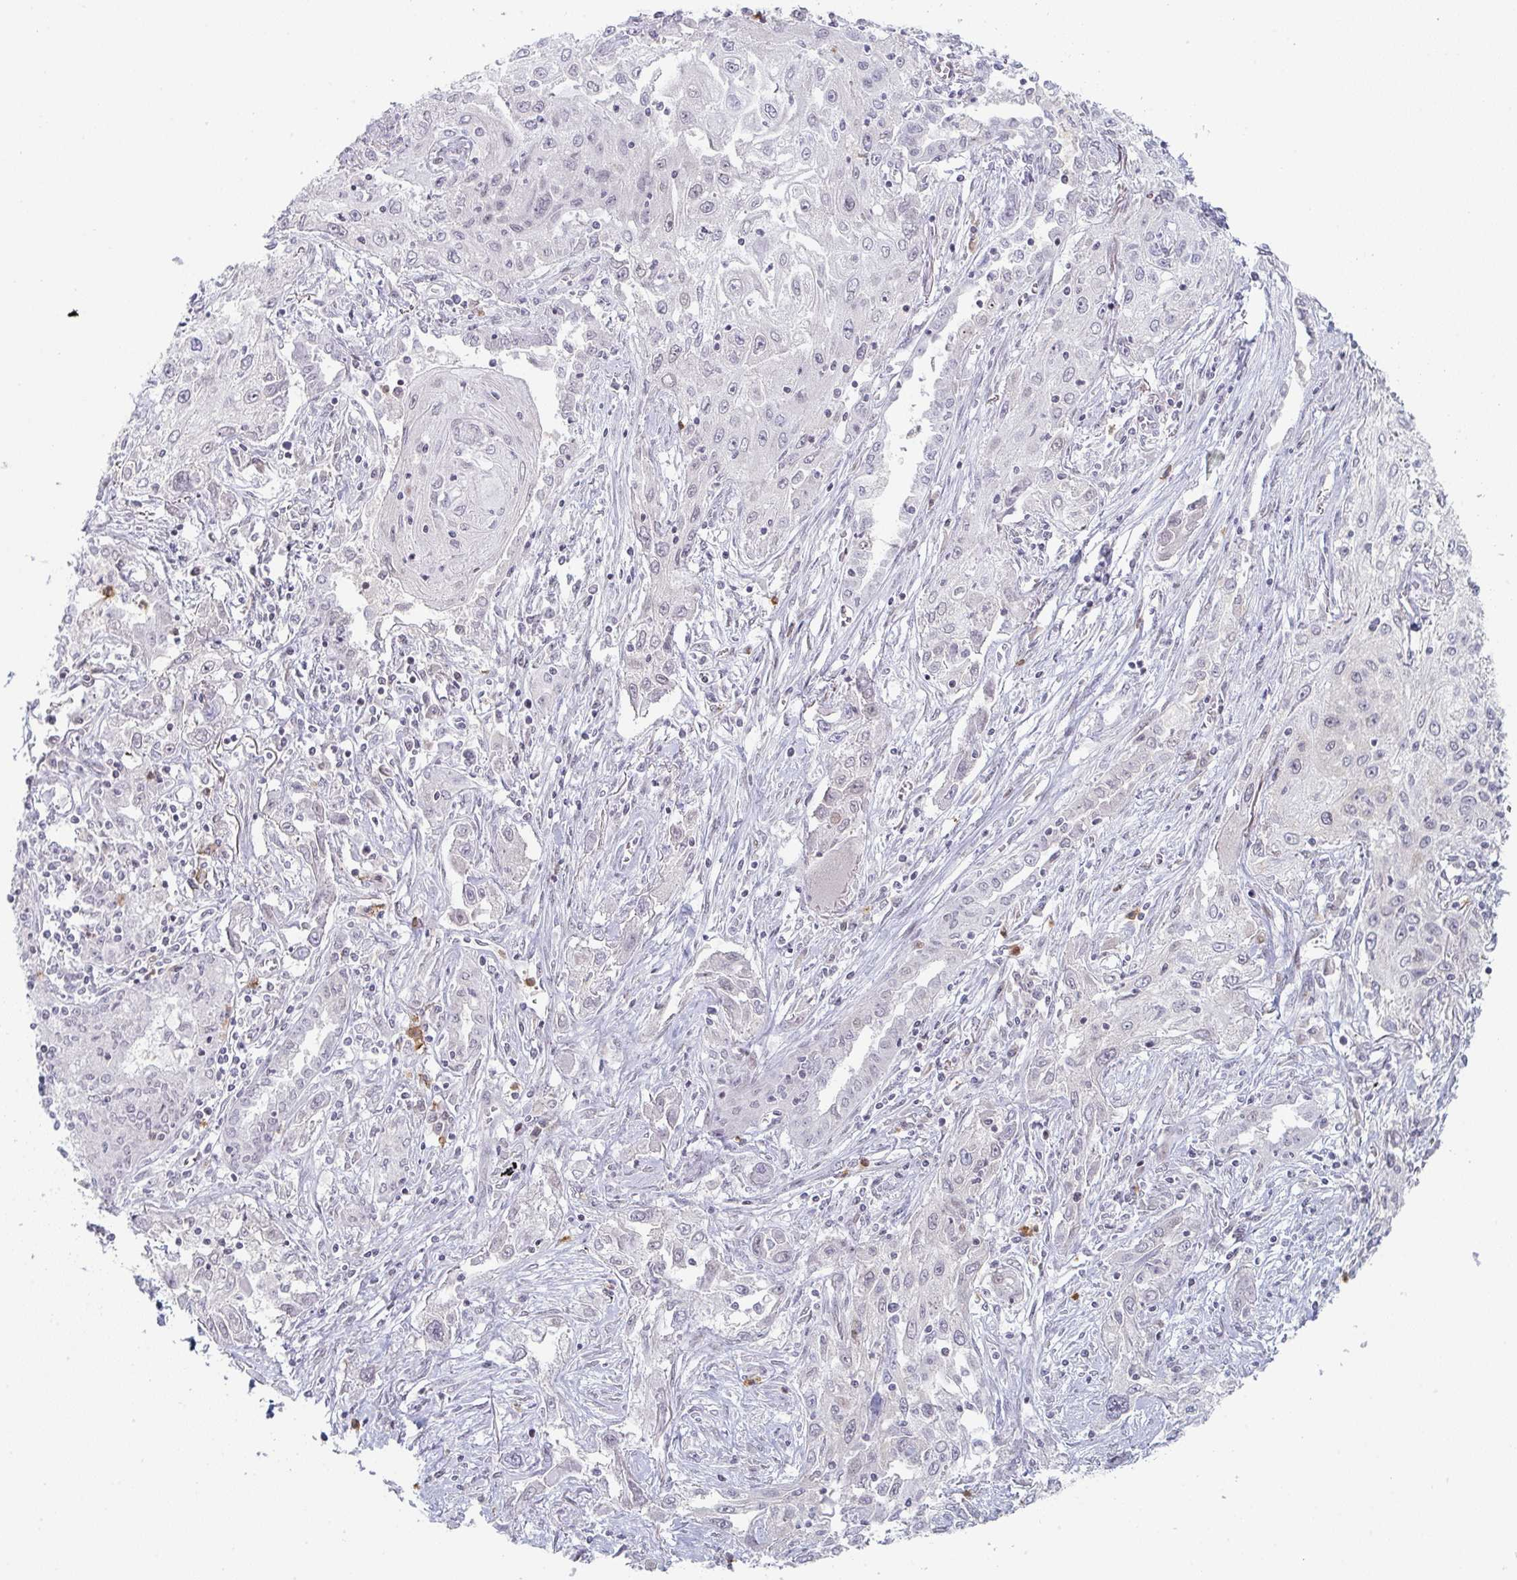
{"staining": {"intensity": "negative", "quantity": "none", "location": "none"}, "tissue": "lung cancer", "cell_type": "Tumor cells", "image_type": "cancer", "snomed": [{"axis": "morphology", "description": "Squamous cell carcinoma, NOS"}, {"axis": "topography", "description": "Lung"}], "caption": "Tumor cells are negative for brown protein staining in lung cancer (squamous cell carcinoma).", "gene": "LIN54", "patient": {"sex": "female", "age": 69}}